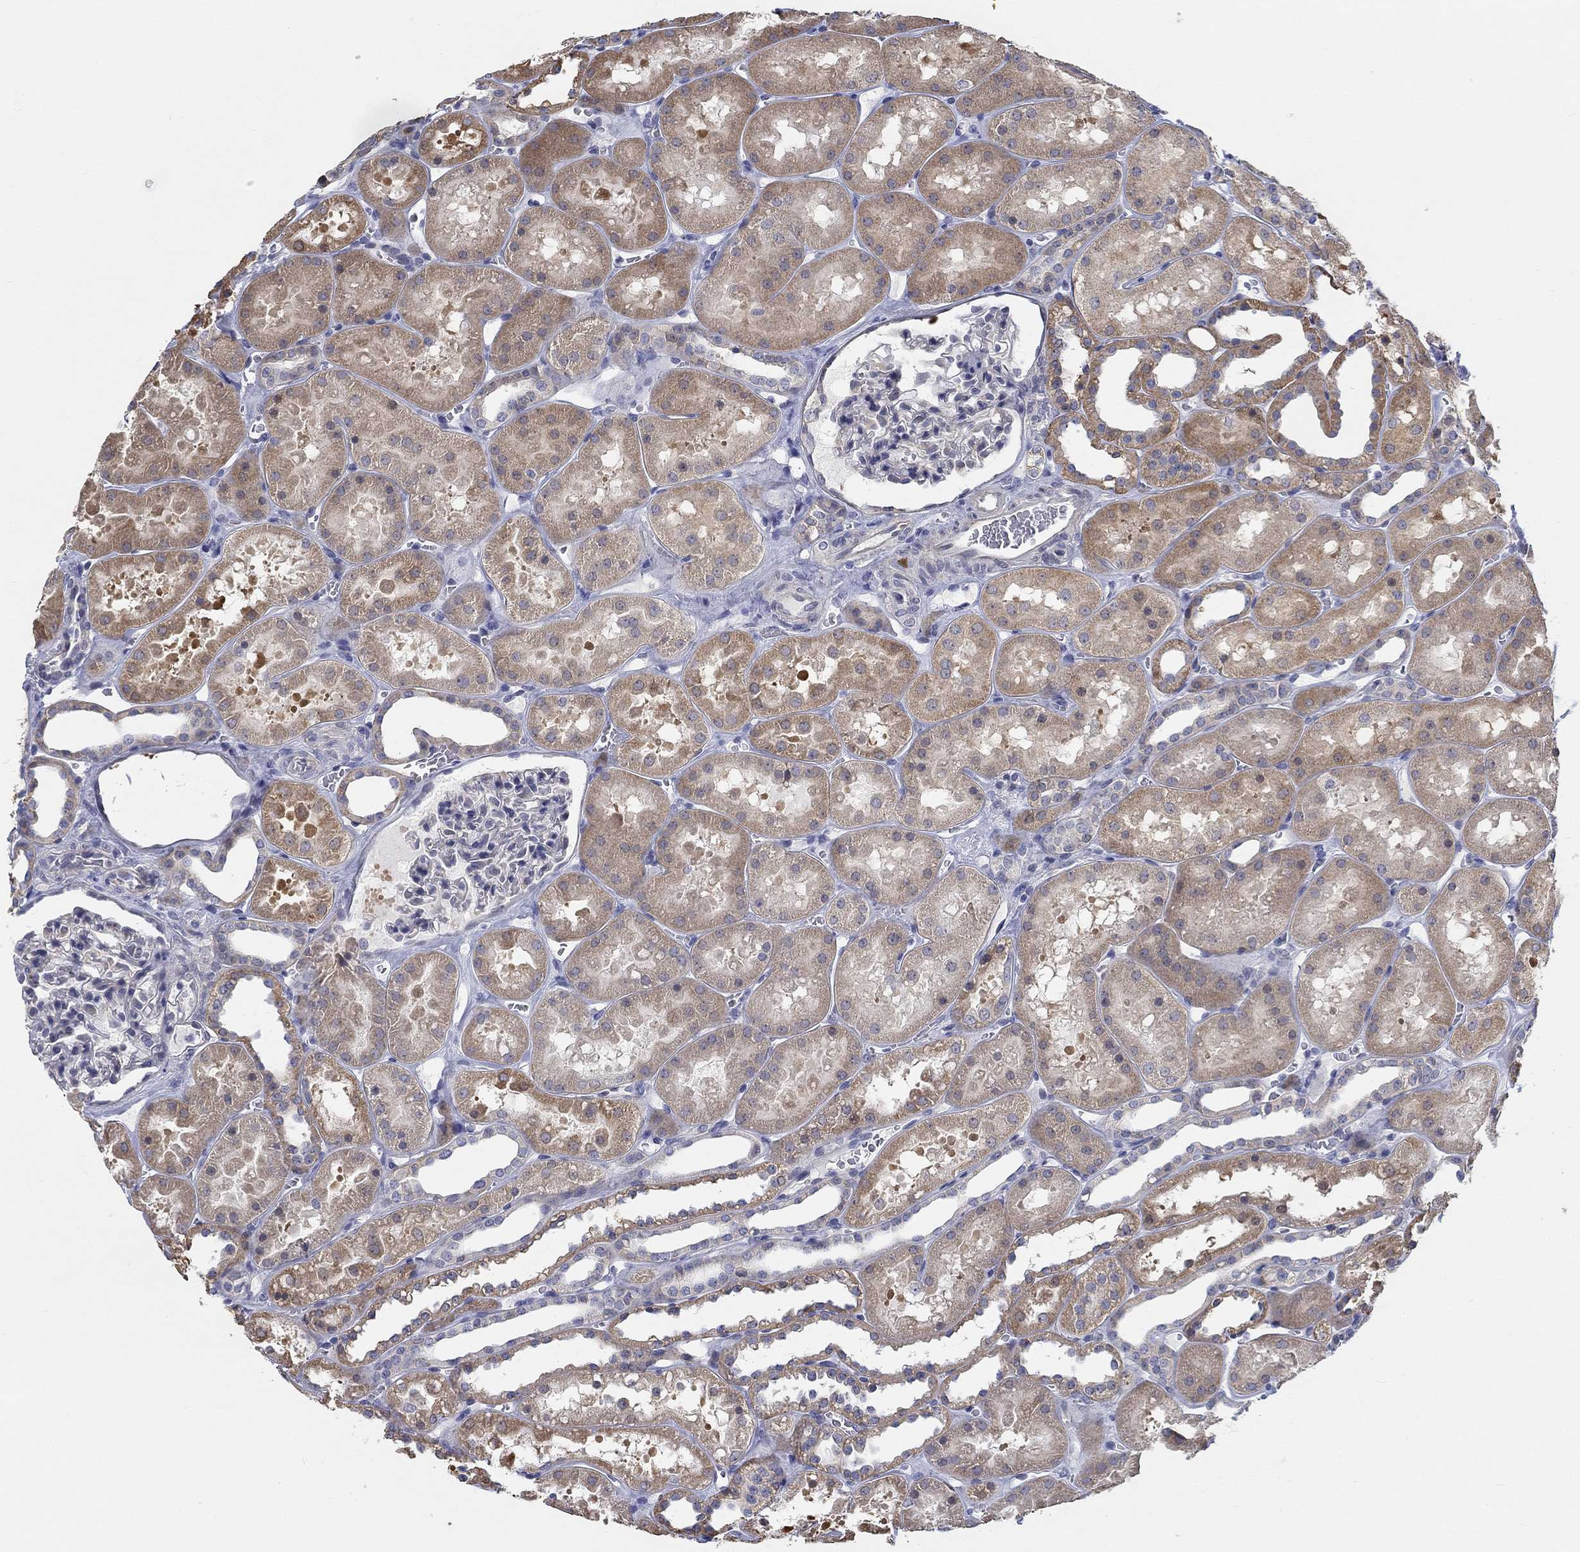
{"staining": {"intensity": "negative", "quantity": "none", "location": "none"}, "tissue": "kidney", "cell_type": "Cells in glomeruli", "image_type": "normal", "snomed": [{"axis": "morphology", "description": "Normal tissue, NOS"}, {"axis": "topography", "description": "Kidney"}], "caption": "High magnification brightfield microscopy of benign kidney stained with DAB (3,3'-diaminobenzidine) (brown) and counterstained with hematoxylin (blue): cells in glomeruli show no significant expression. (DAB (3,3'-diaminobenzidine) IHC visualized using brightfield microscopy, high magnification).", "gene": "PRC1", "patient": {"sex": "female", "age": 41}}